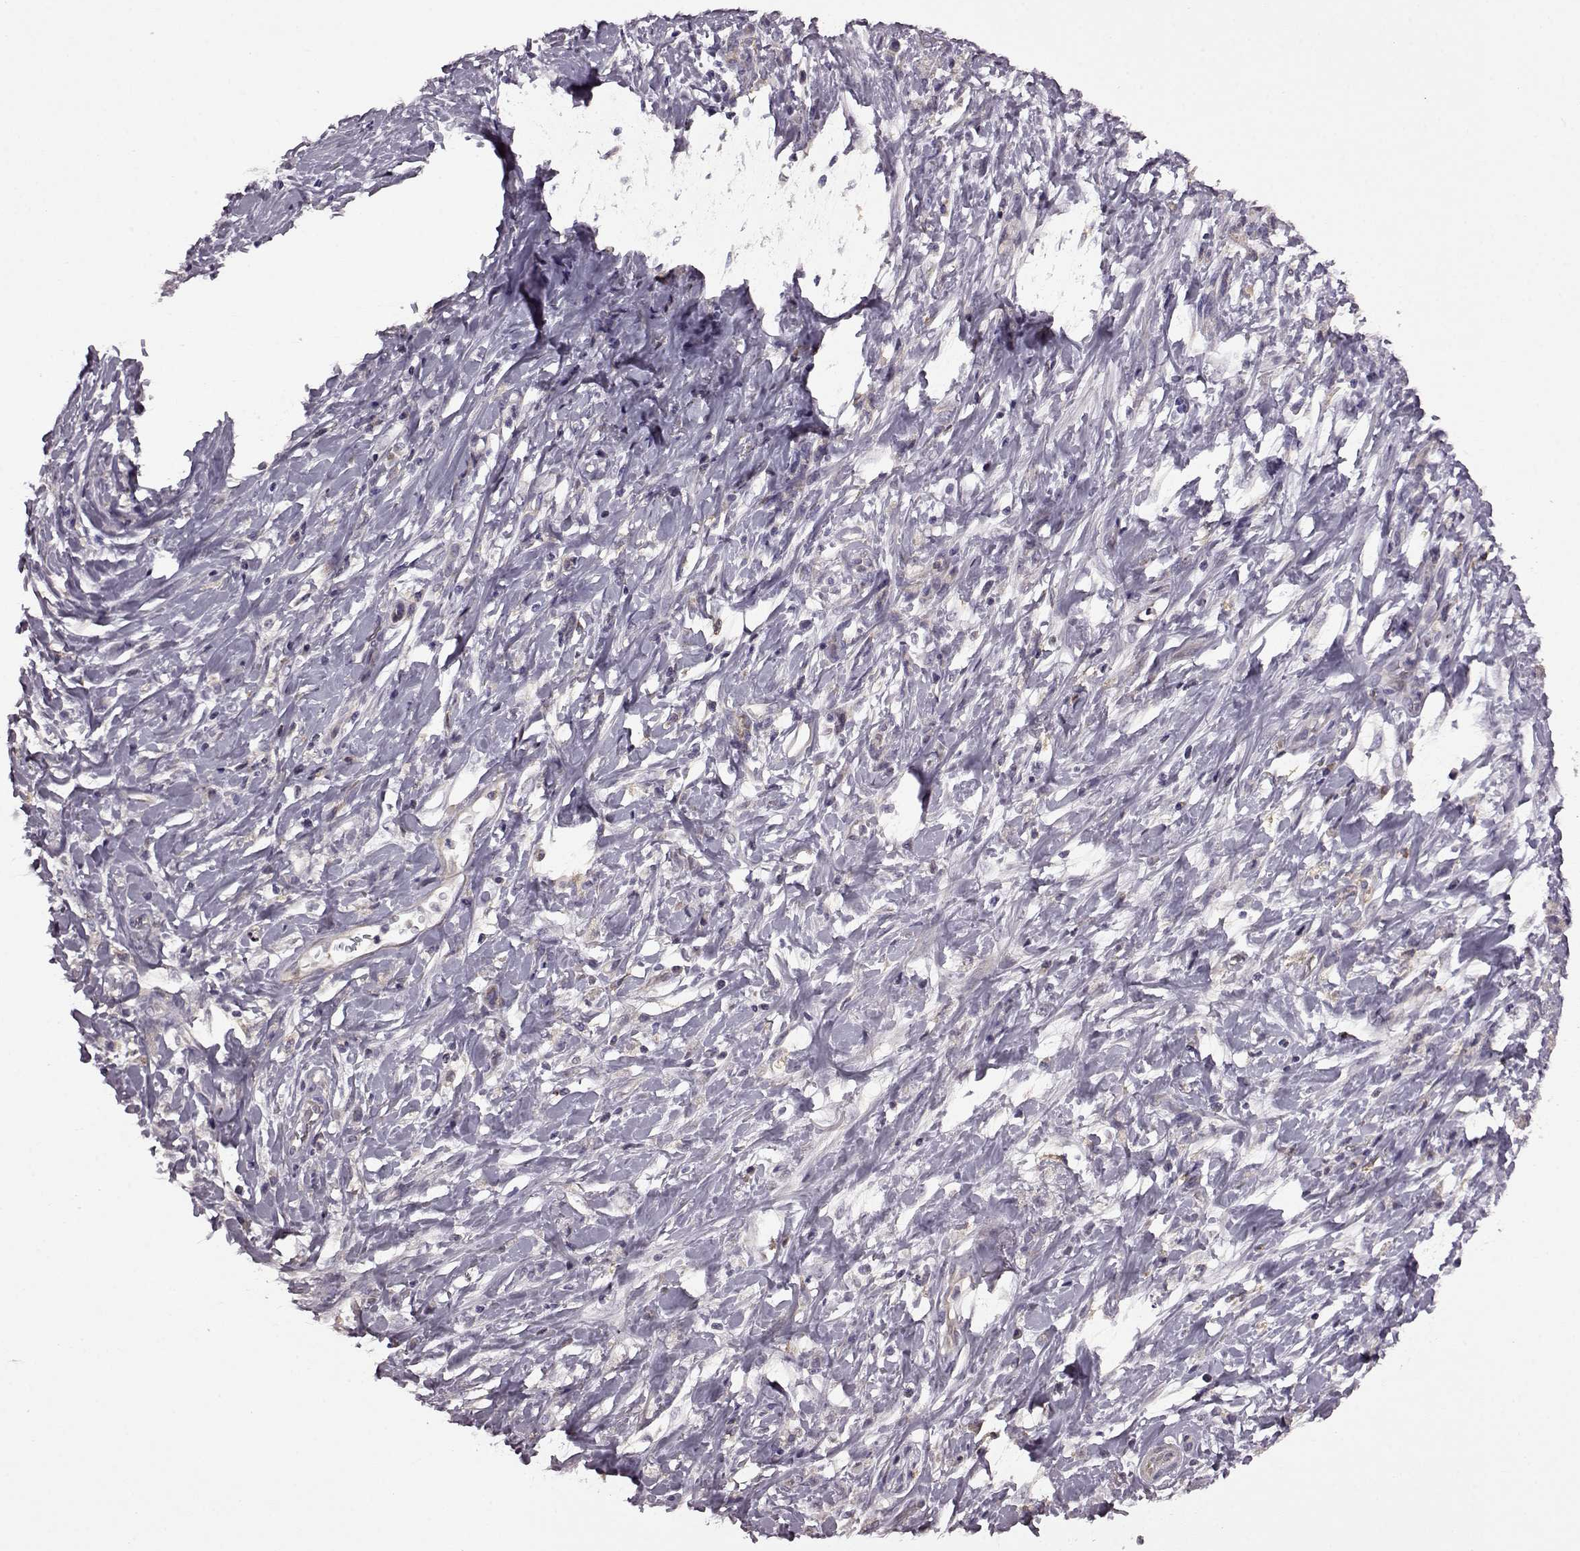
{"staining": {"intensity": "negative", "quantity": "none", "location": "none"}, "tissue": "stomach cancer", "cell_type": "Tumor cells", "image_type": "cancer", "snomed": [{"axis": "morphology", "description": "Adenocarcinoma, NOS"}, {"axis": "topography", "description": "Stomach"}], "caption": "An IHC histopathology image of stomach cancer is shown. There is no staining in tumor cells of stomach cancer.", "gene": "MTSS1", "patient": {"sex": "female", "age": 84}}